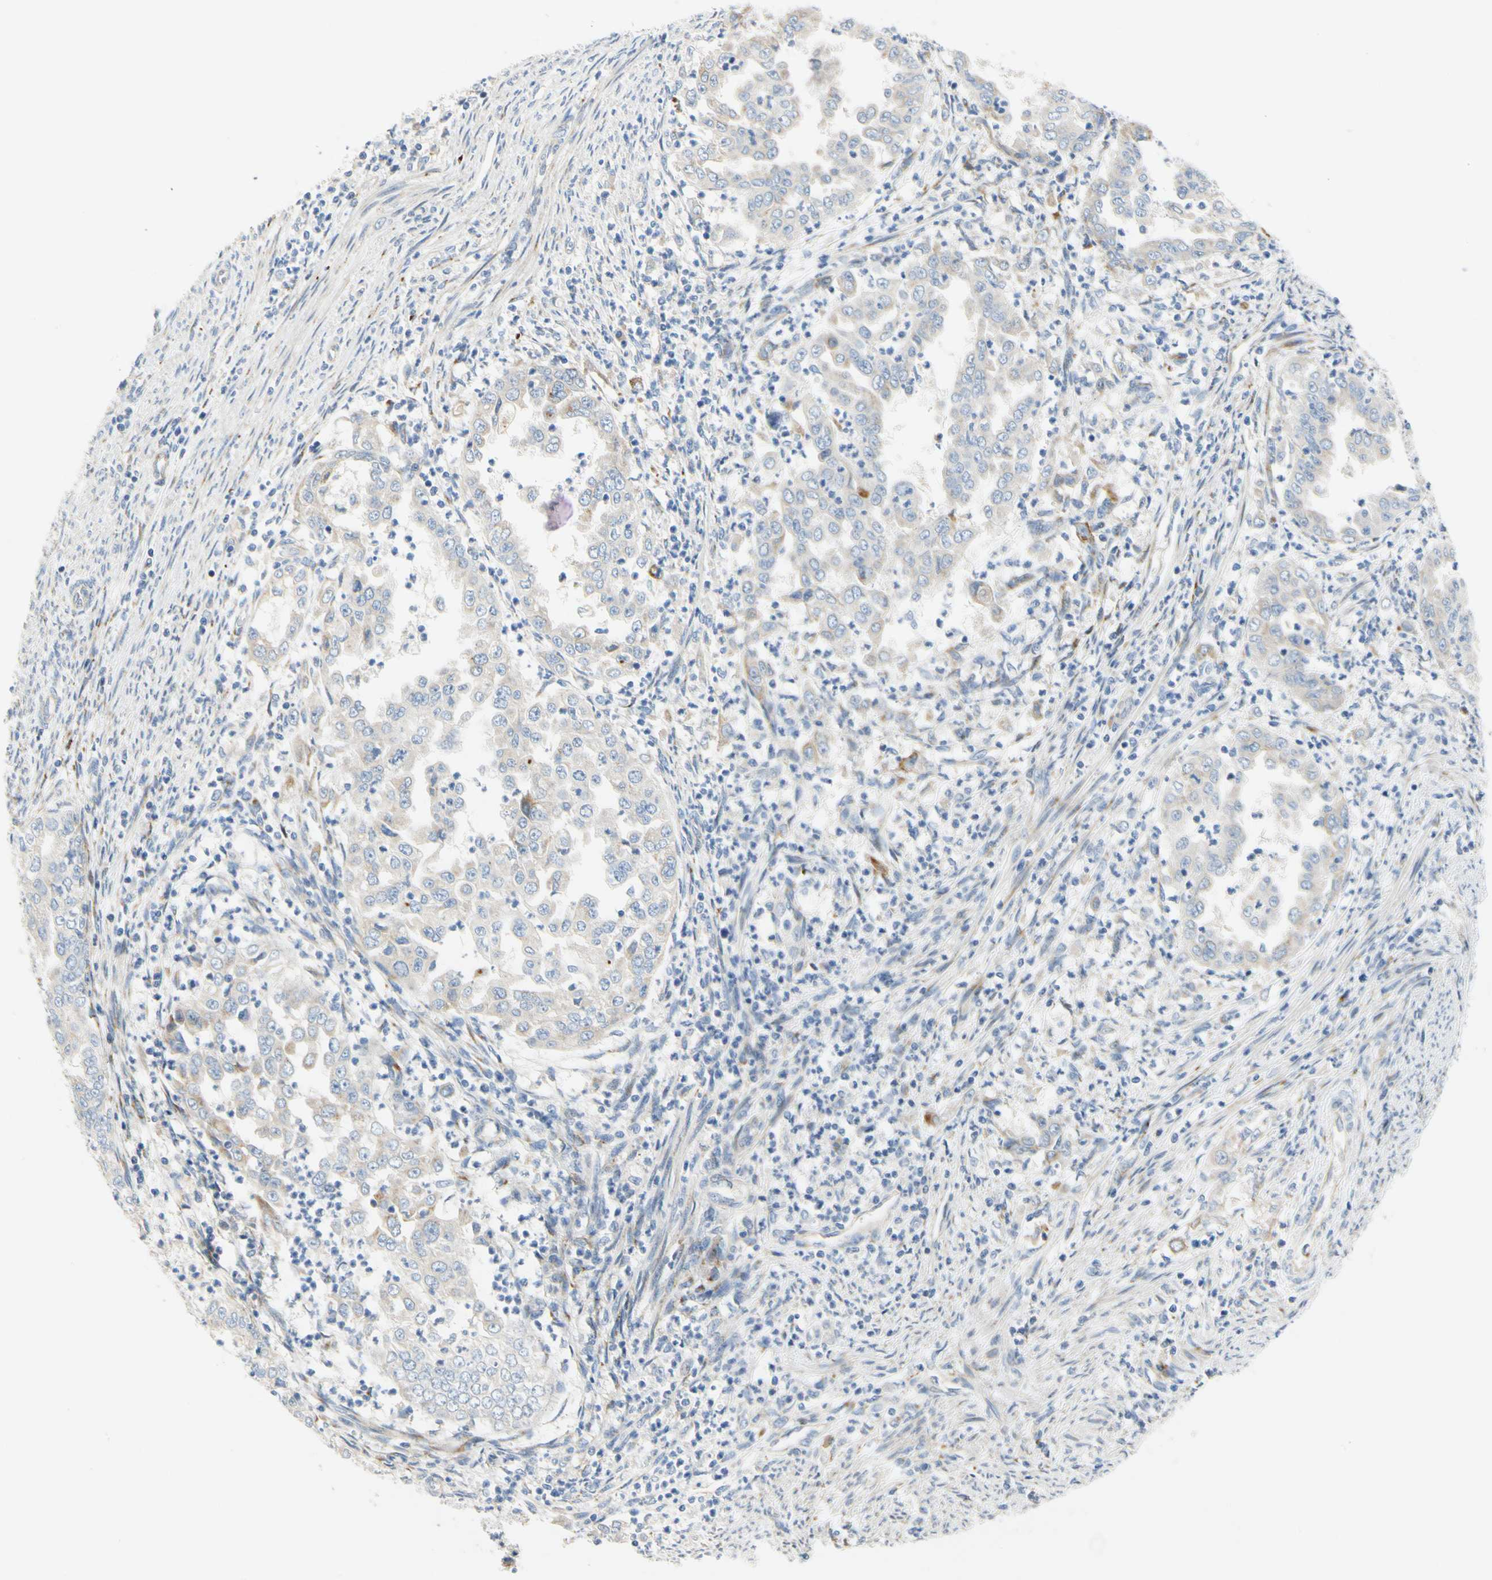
{"staining": {"intensity": "negative", "quantity": "none", "location": "none"}, "tissue": "endometrial cancer", "cell_type": "Tumor cells", "image_type": "cancer", "snomed": [{"axis": "morphology", "description": "Adenocarcinoma, NOS"}, {"axis": "topography", "description": "Endometrium"}], "caption": "Immunohistochemical staining of adenocarcinoma (endometrial) reveals no significant positivity in tumor cells. Nuclei are stained in blue.", "gene": "ZNF236", "patient": {"sex": "female", "age": 85}}